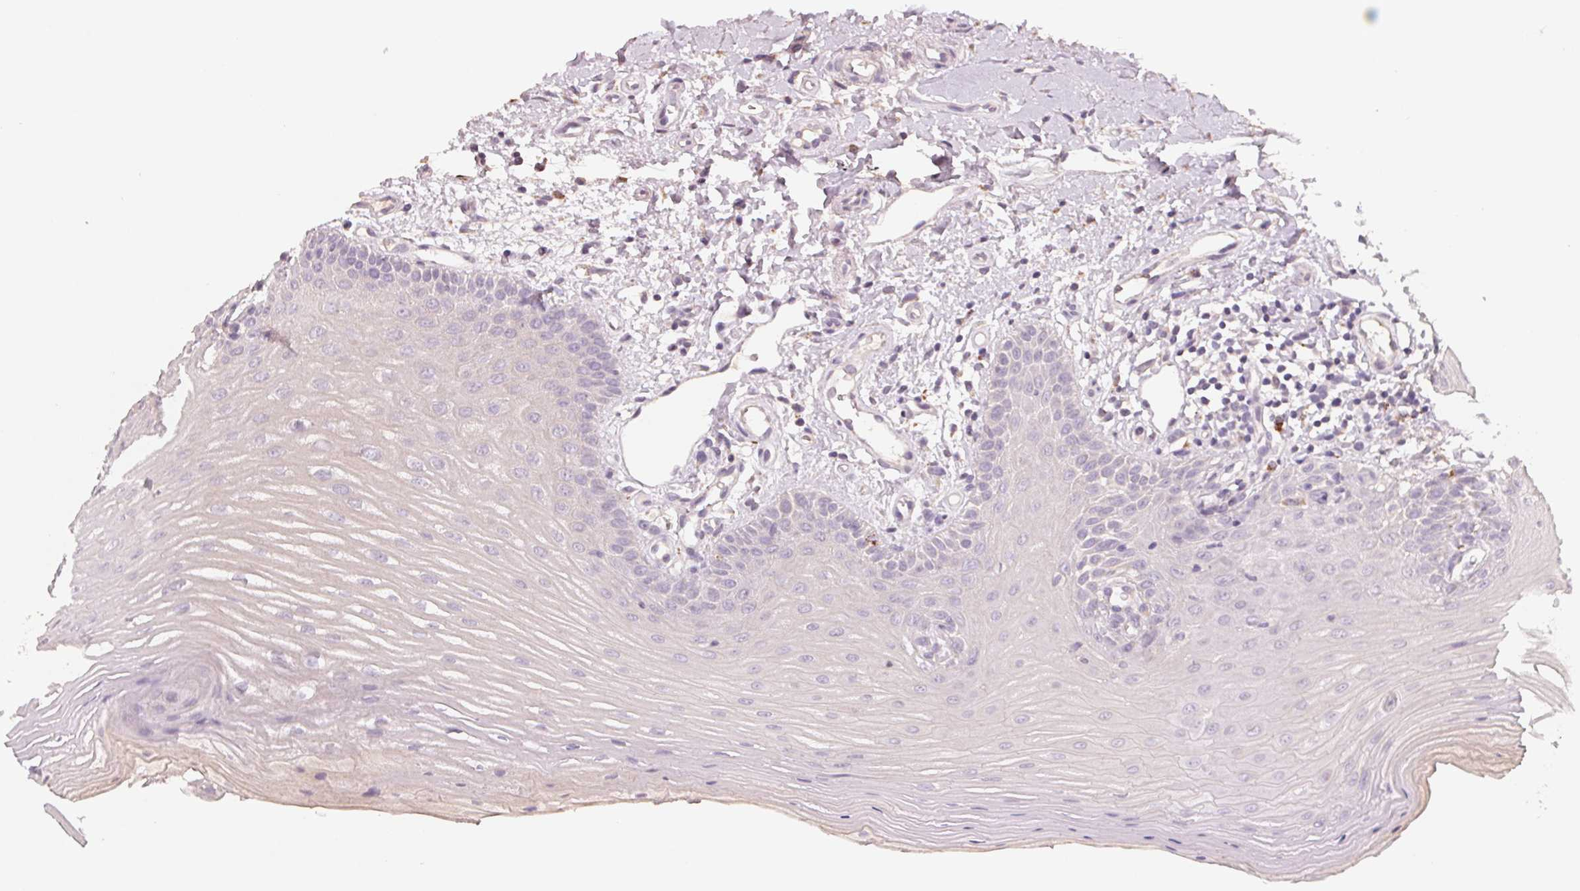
{"staining": {"intensity": "negative", "quantity": "none", "location": "none"}, "tissue": "oral mucosa", "cell_type": "Squamous epithelial cells", "image_type": "normal", "snomed": [{"axis": "morphology", "description": "Normal tissue, NOS"}, {"axis": "topography", "description": "Oral tissue"}], "caption": "Histopathology image shows no significant protein expression in squamous epithelial cells of normal oral mucosa.", "gene": "TREH", "patient": {"sex": "female", "age": 73}}